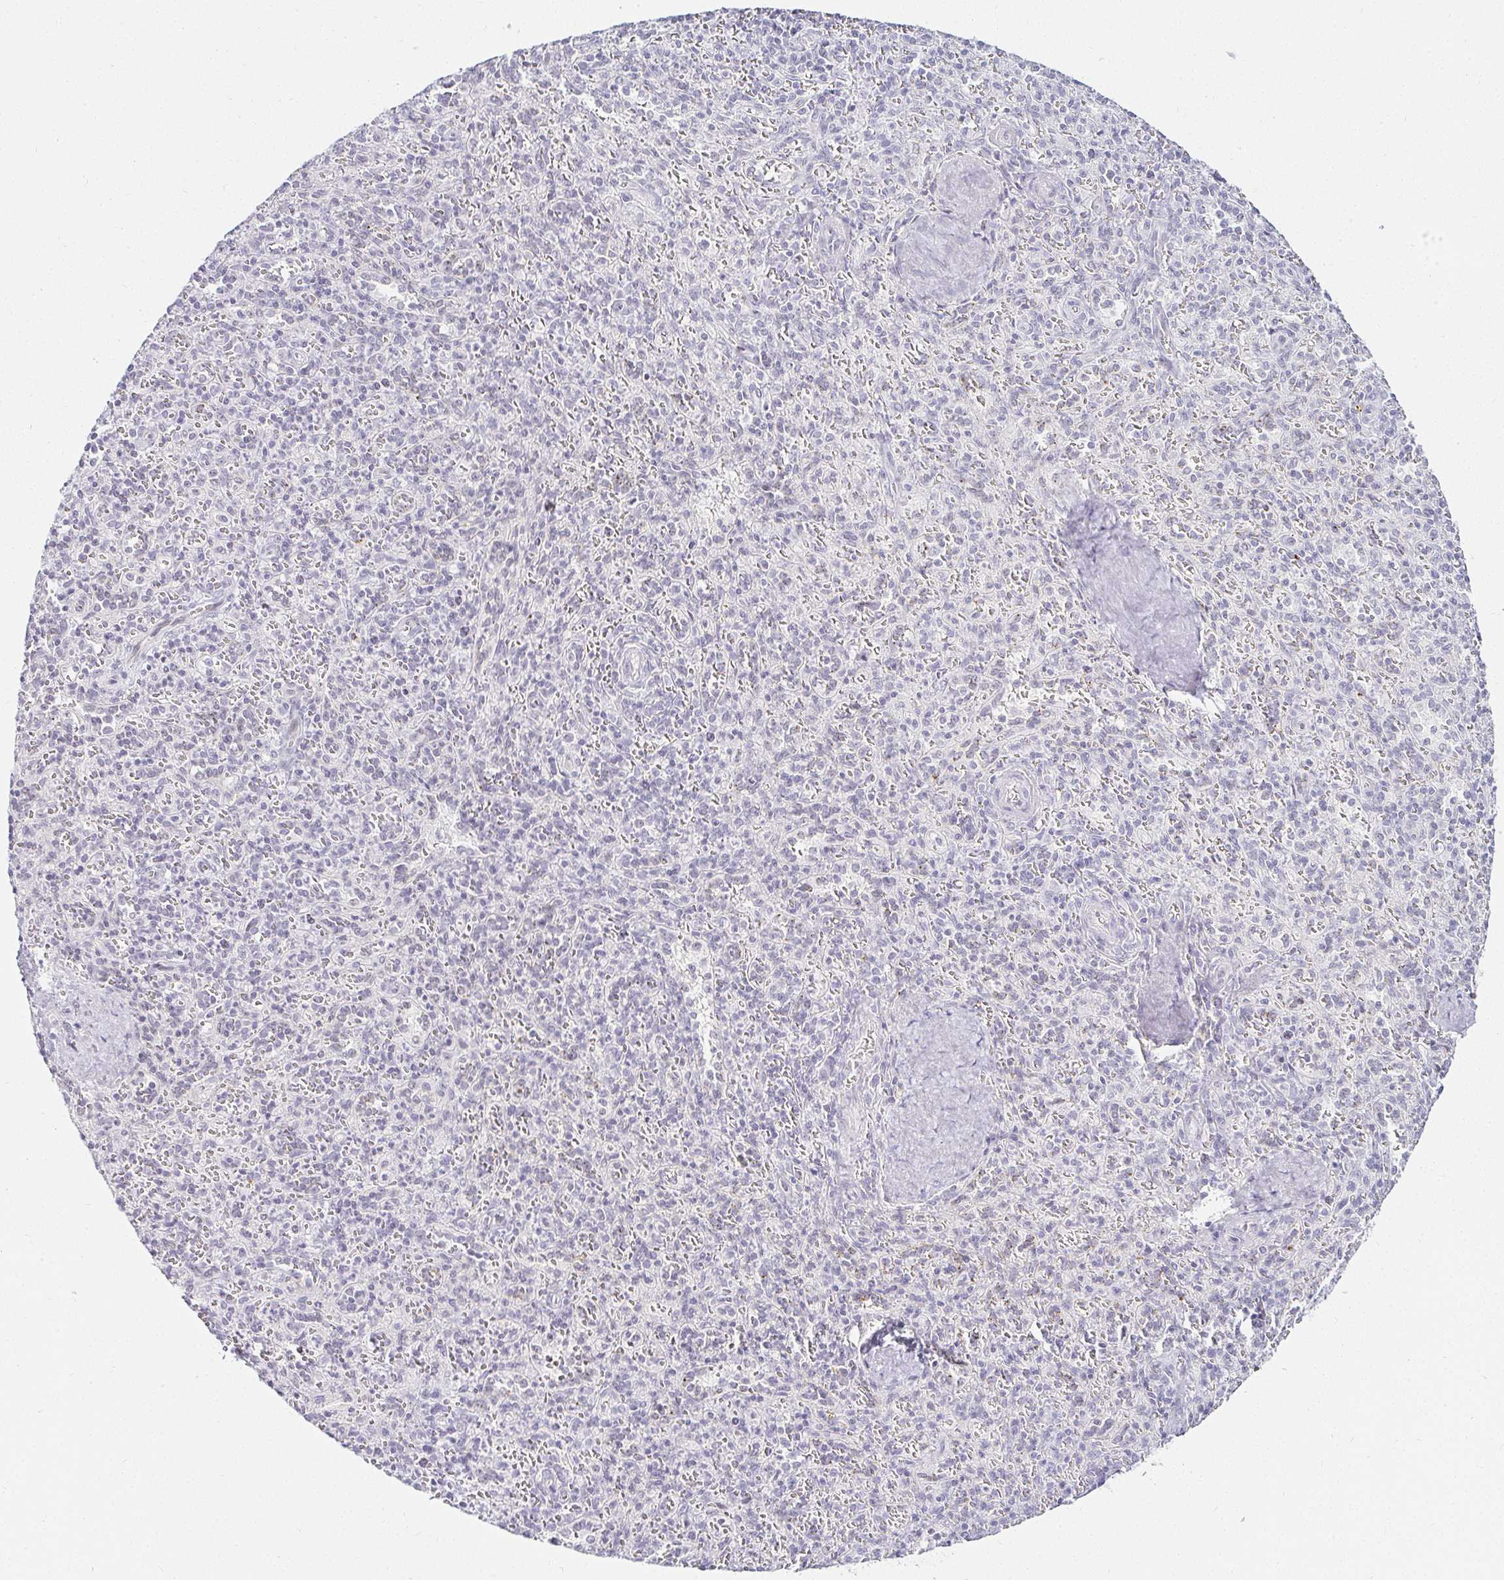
{"staining": {"intensity": "negative", "quantity": "none", "location": "none"}, "tissue": "spleen", "cell_type": "Cells in red pulp", "image_type": "normal", "snomed": [{"axis": "morphology", "description": "Normal tissue, NOS"}, {"axis": "topography", "description": "Spleen"}], "caption": "IHC of normal human spleen displays no expression in cells in red pulp. Nuclei are stained in blue.", "gene": "ACAN", "patient": {"sex": "female", "age": 70}}